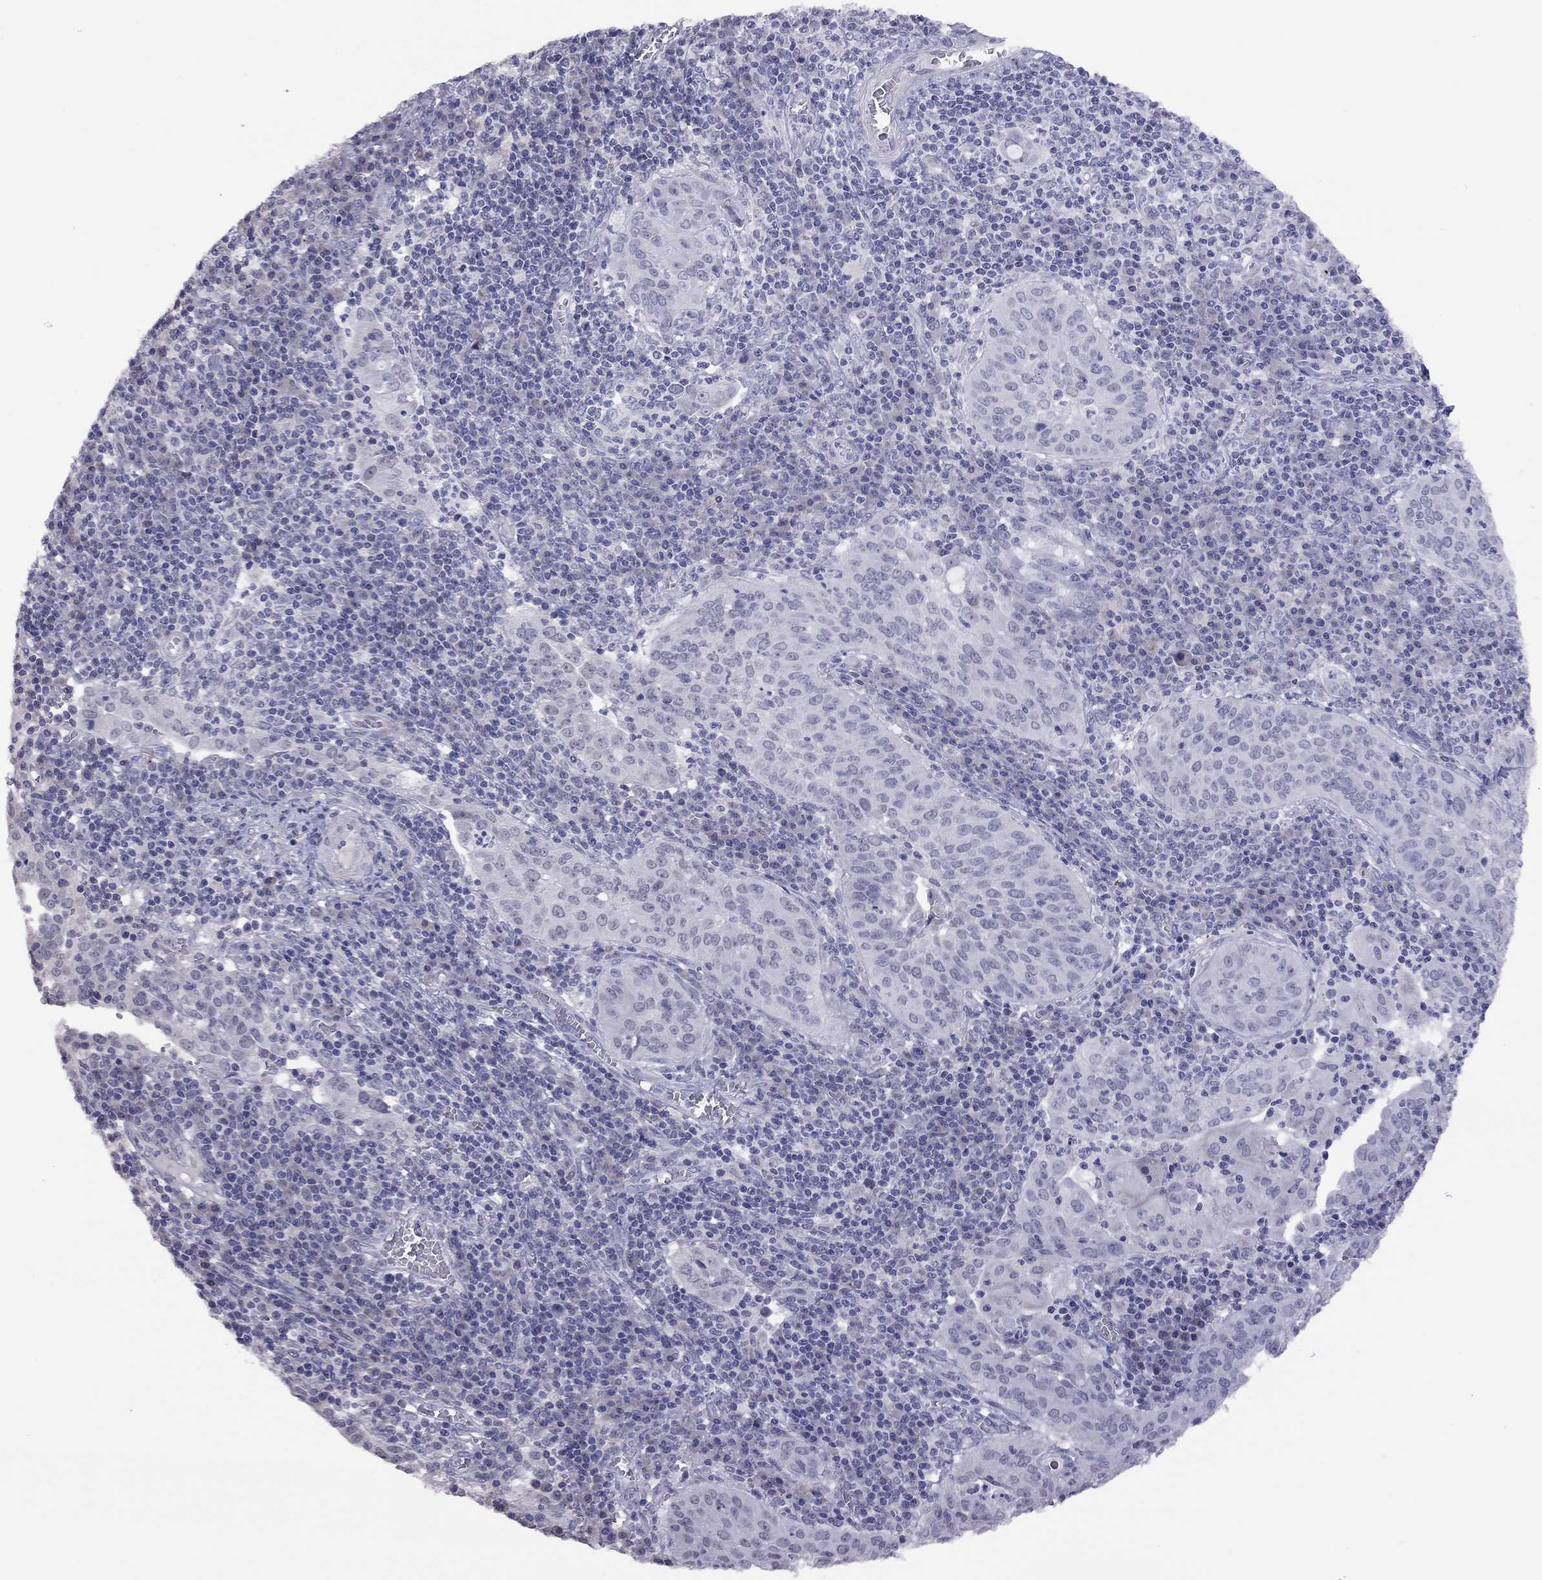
{"staining": {"intensity": "negative", "quantity": "none", "location": "none"}, "tissue": "cervical cancer", "cell_type": "Tumor cells", "image_type": "cancer", "snomed": [{"axis": "morphology", "description": "Squamous cell carcinoma, NOS"}, {"axis": "topography", "description": "Cervix"}], "caption": "The IHC image has no significant expression in tumor cells of cervical squamous cell carcinoma tissue.", "gene": "HES5", "patient": {"sex": "female", "age": 39}}